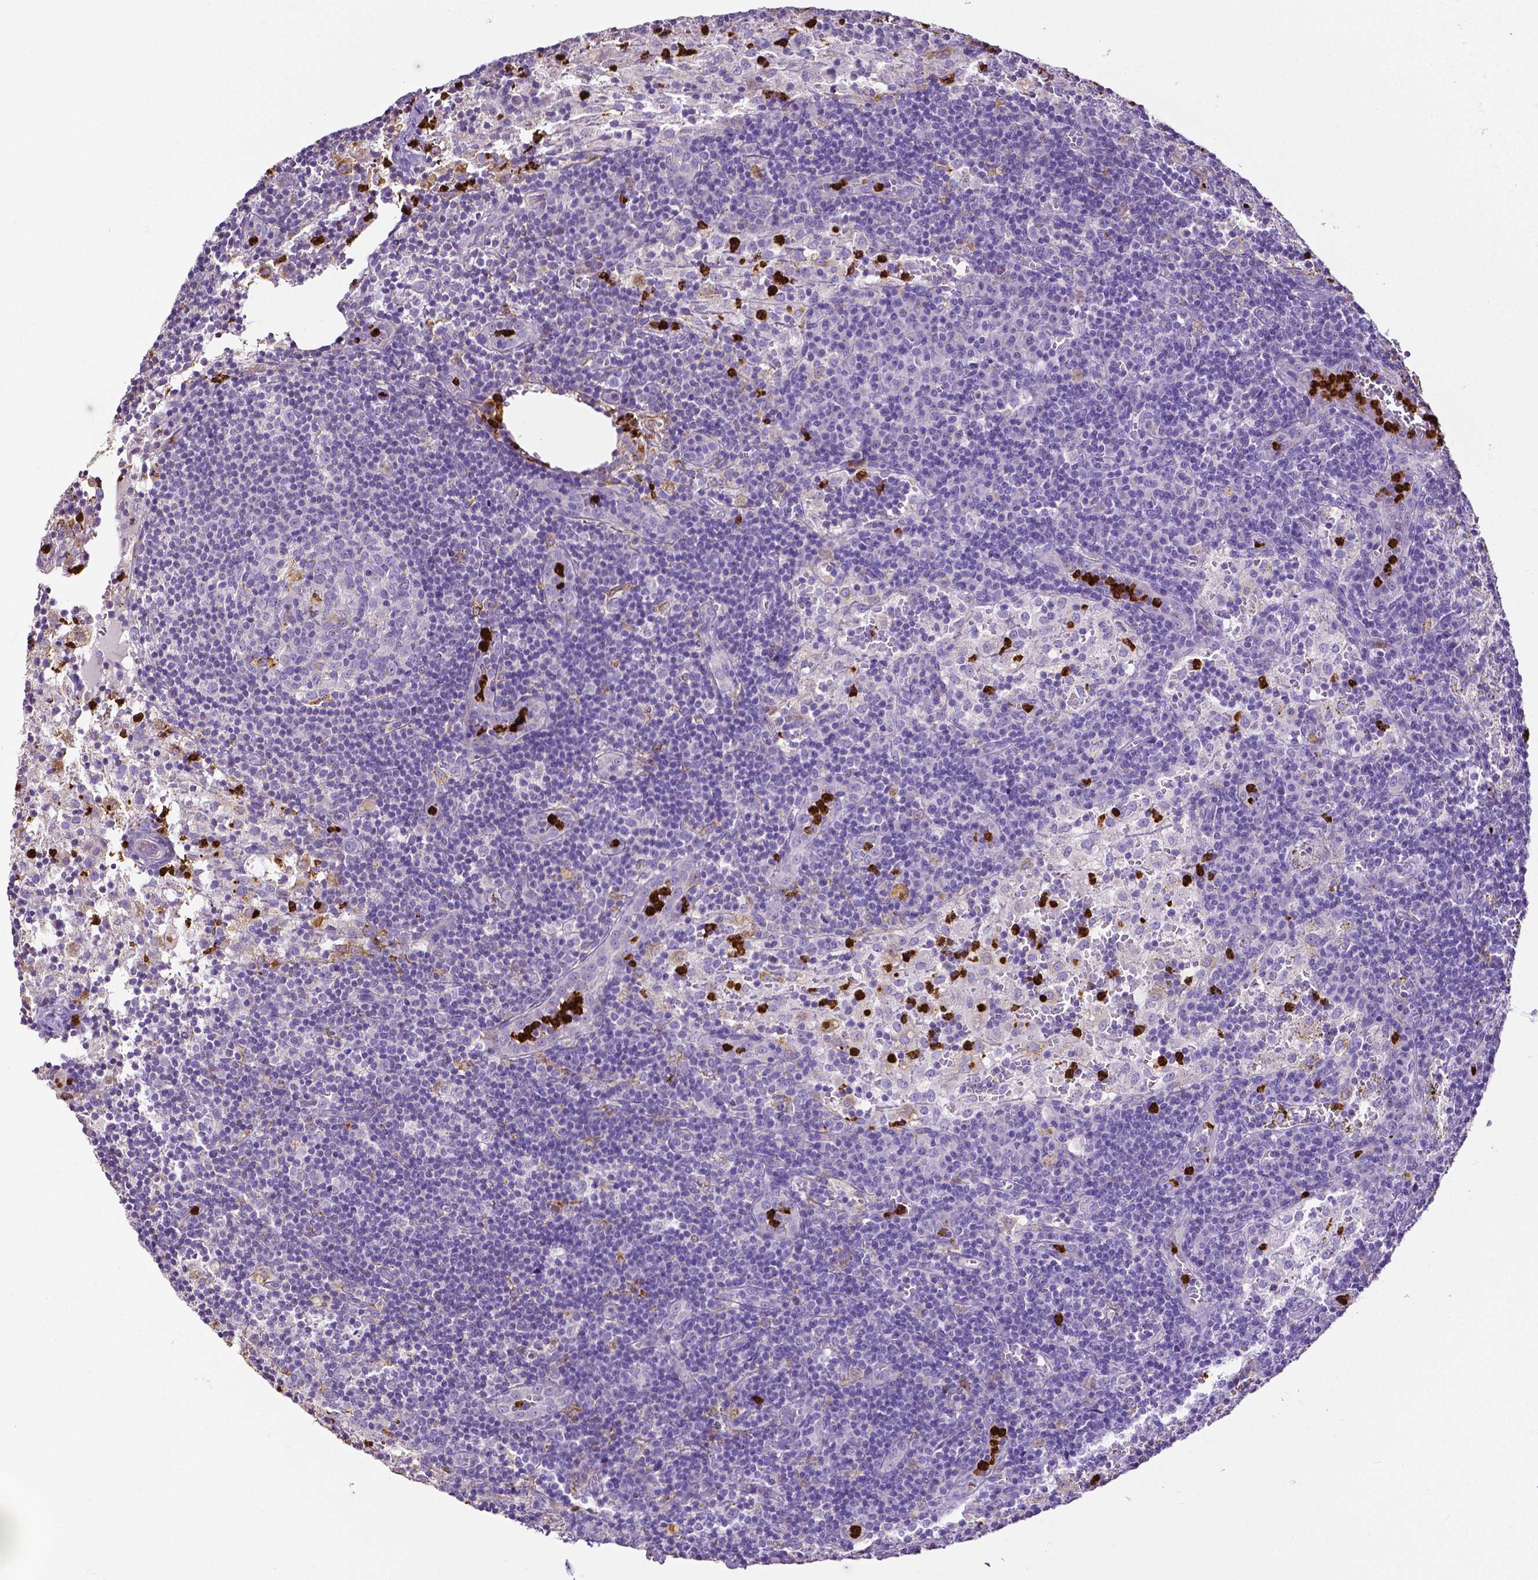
{"staining": {"intensity": "strong", "quantity": "<25%", "location": "cytoplasmic/membranous"}, "tissue": "lymph node", "cell_type": "Non-germinal center cells", "image_type": "normal", "snomed": [{"axis": "morphology", "description": "Normal tissue, NOS"}, {"axis": "topography", "description": "Lymph node"}], "caption": "IHC (DAB) staining of normal human lymph node reveals strong cytoplasmic/membranous protein positivity in approximately <25% of non-germinal center cells.", "gene": "MMP9", "patient": {"sex": "male", "age": 62}}